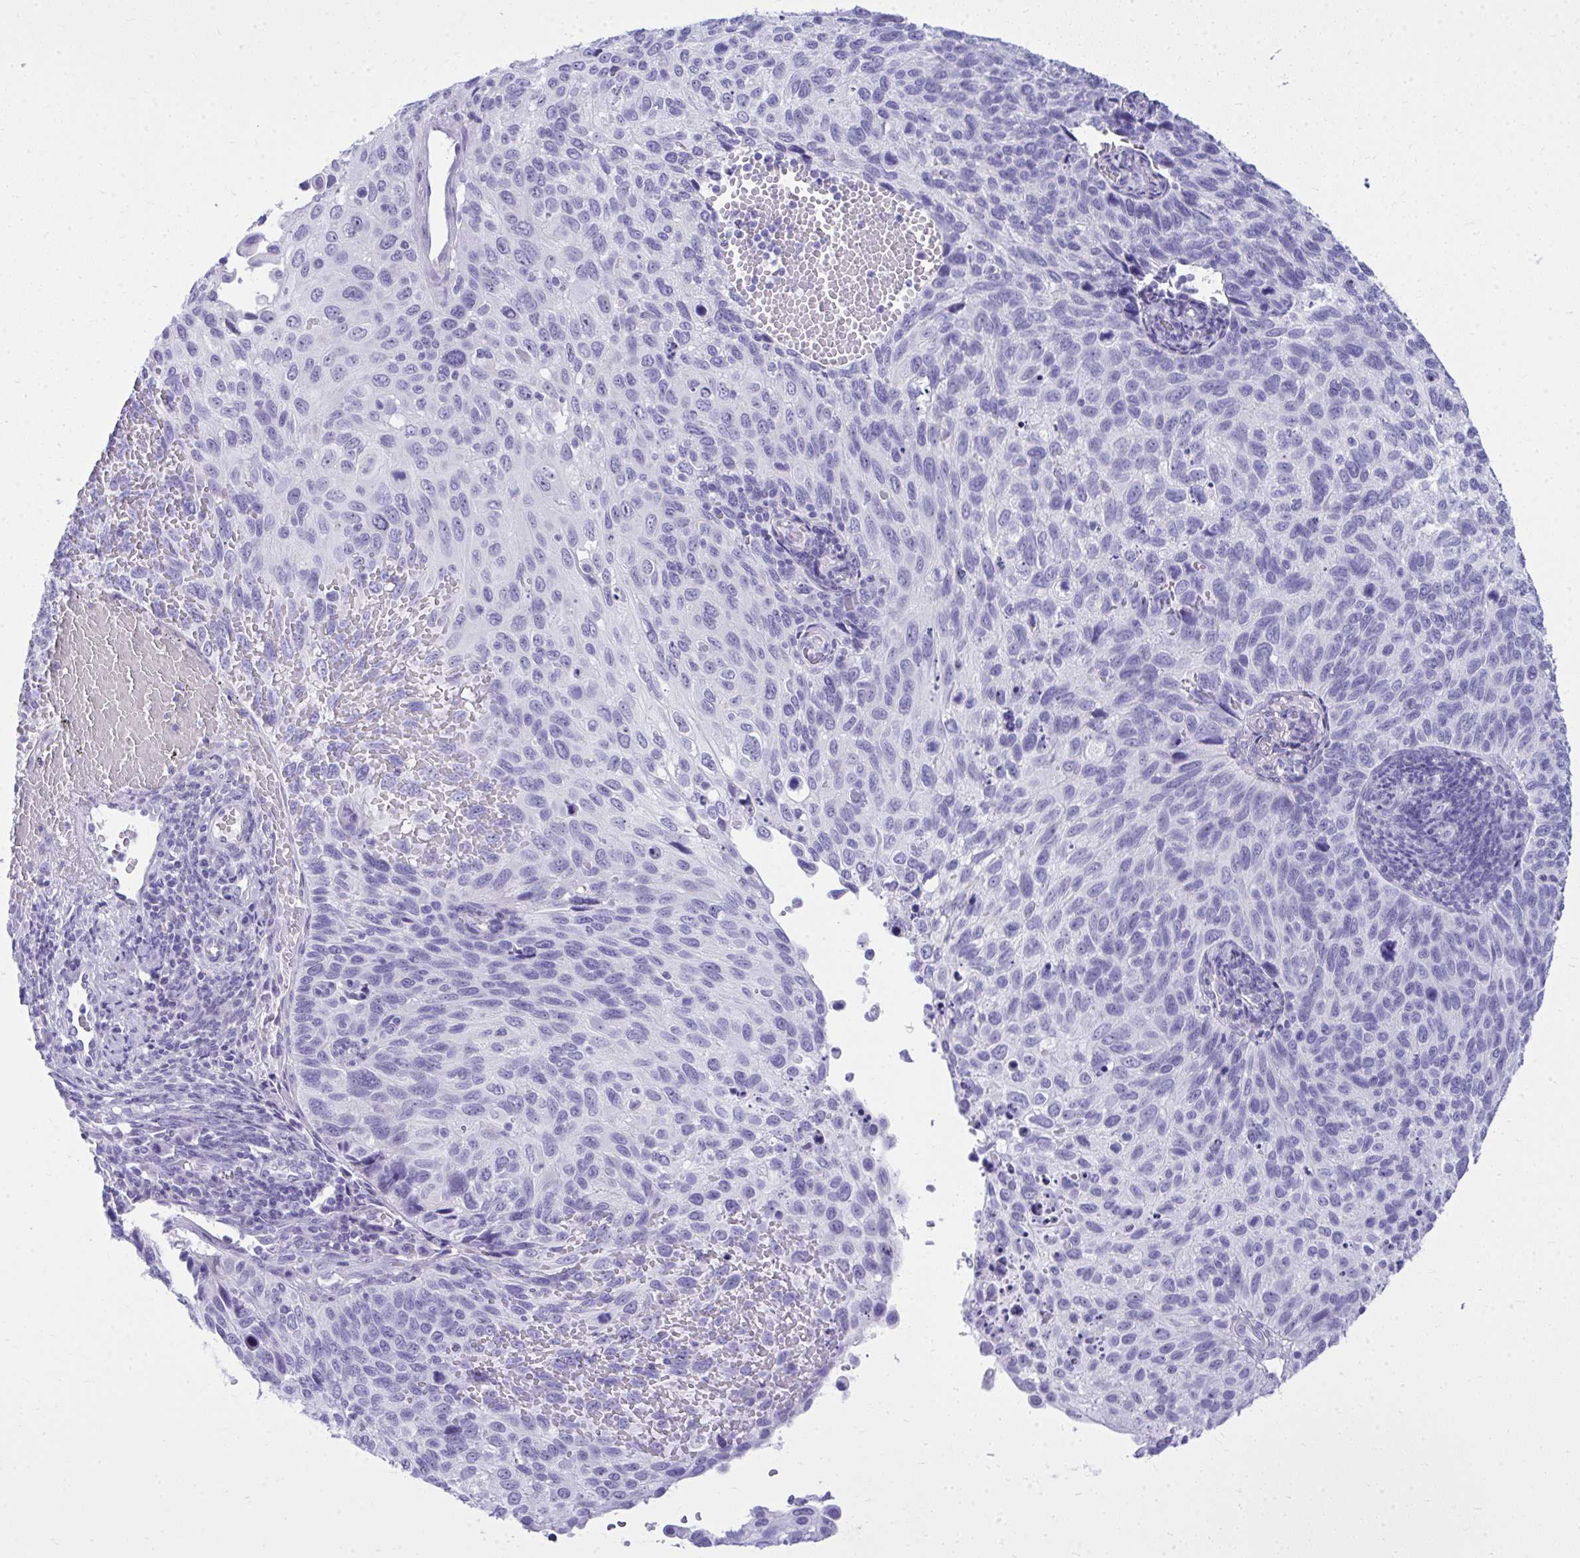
{"staining": {"intensity": "negative", "quantity": "none", "location": "none"}, "tissue": "cervical cancer", "cell_type": "Tumor cells", "image_type": "cancer", "snomed": [{"axis": "morphology", "description": "Squamous cell carcinoma, NOS"}, {"axis": "topography", "description": "Cervix"}], "caption": "Tumor cells show no significant protein expression in cervical cancer (squamous cell carcinoma).", "gene": "RALYL", "patient": {"sex": "female", "age": 70}}